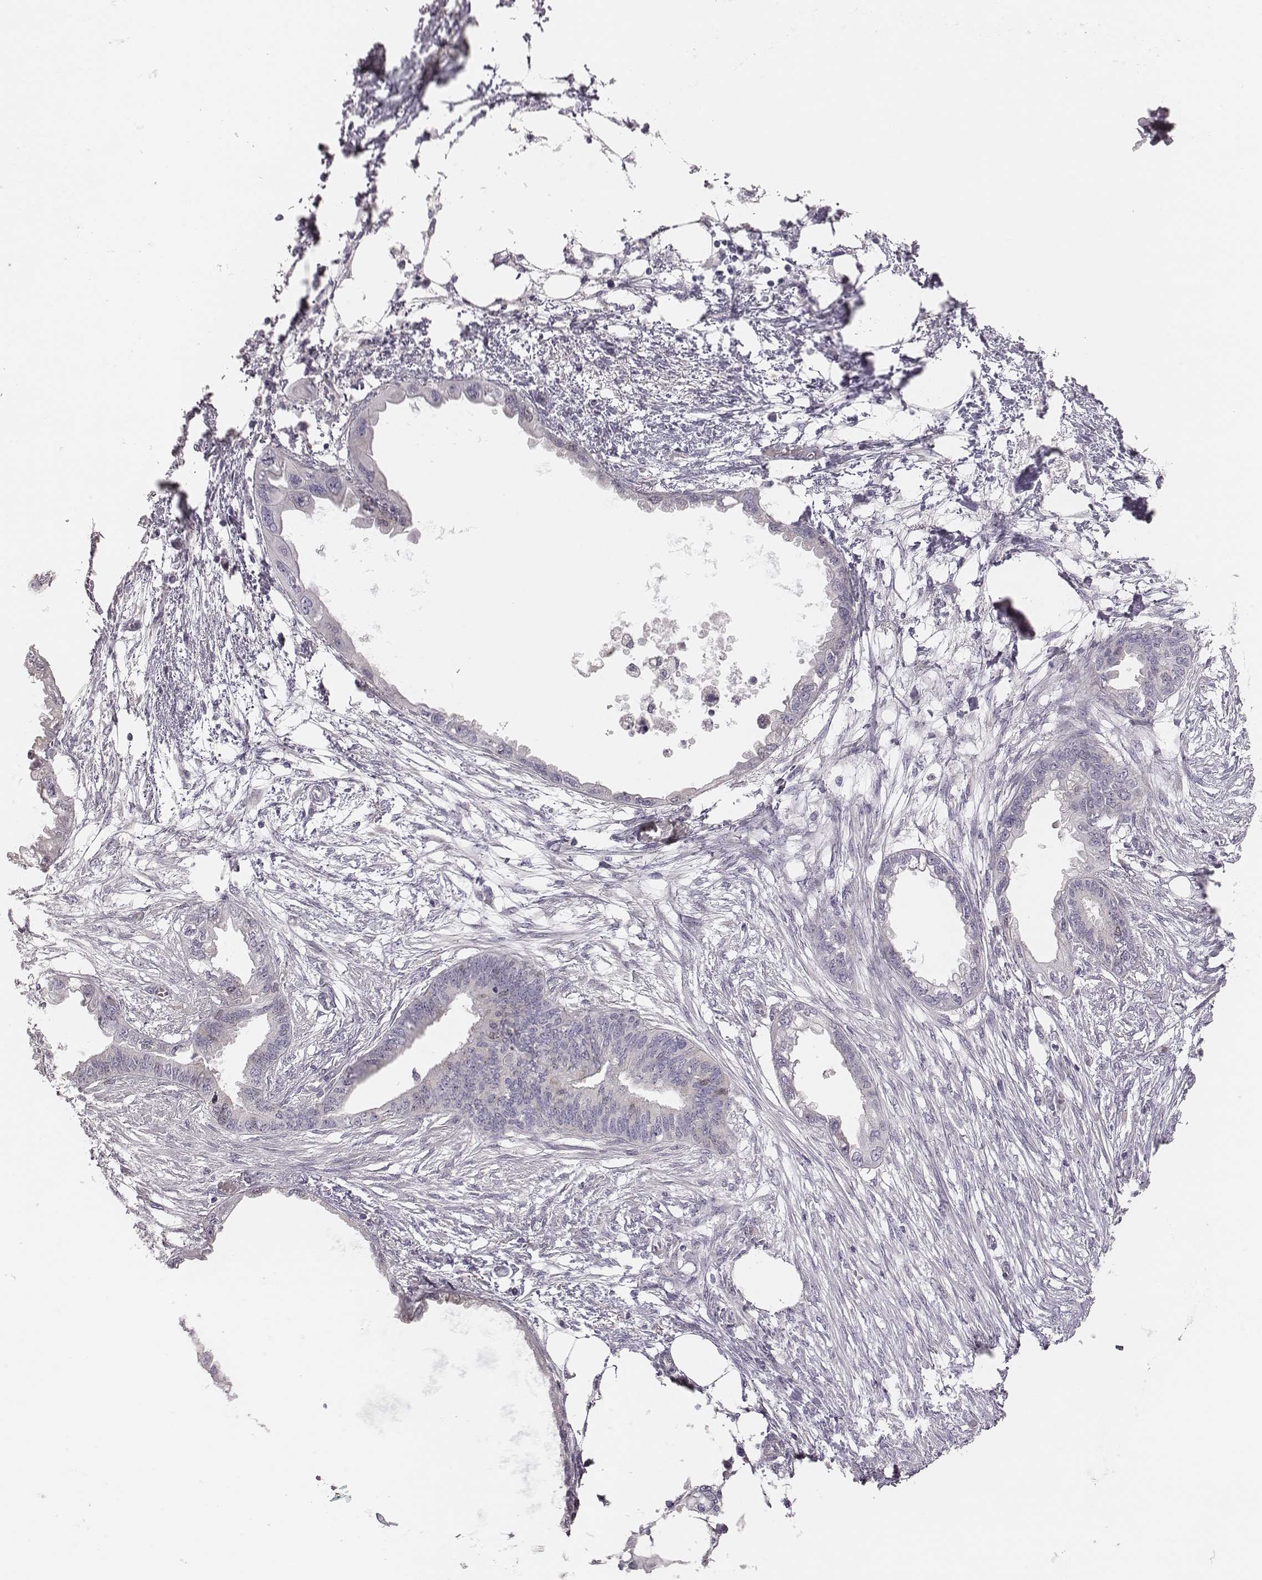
{"staining": {"intensity": "negative", "quantity": "none", "location": "none"}, "tissue": "endometrial cancer", "cell_type": "Tumor cells", "image_type": "cancer", "snomed": [{"axis": "morphology", "description": "Adenocarcinoma, NOS"}, {"axis": "morphology", "description": "Adenocarcinoma, metastatic, NOS"}, {"axis": "topography", "description": "Adipose tissue"}, {"axis": "topography", "description": "Endometrium"}], "caption": "Human endometrial cancer (metastatic adenocarcinoma) stained for a protein using IHC exhibits no positivity in tumor cells.", "gene": "PBK", "patient": {"sex": "female", "age": 67}}